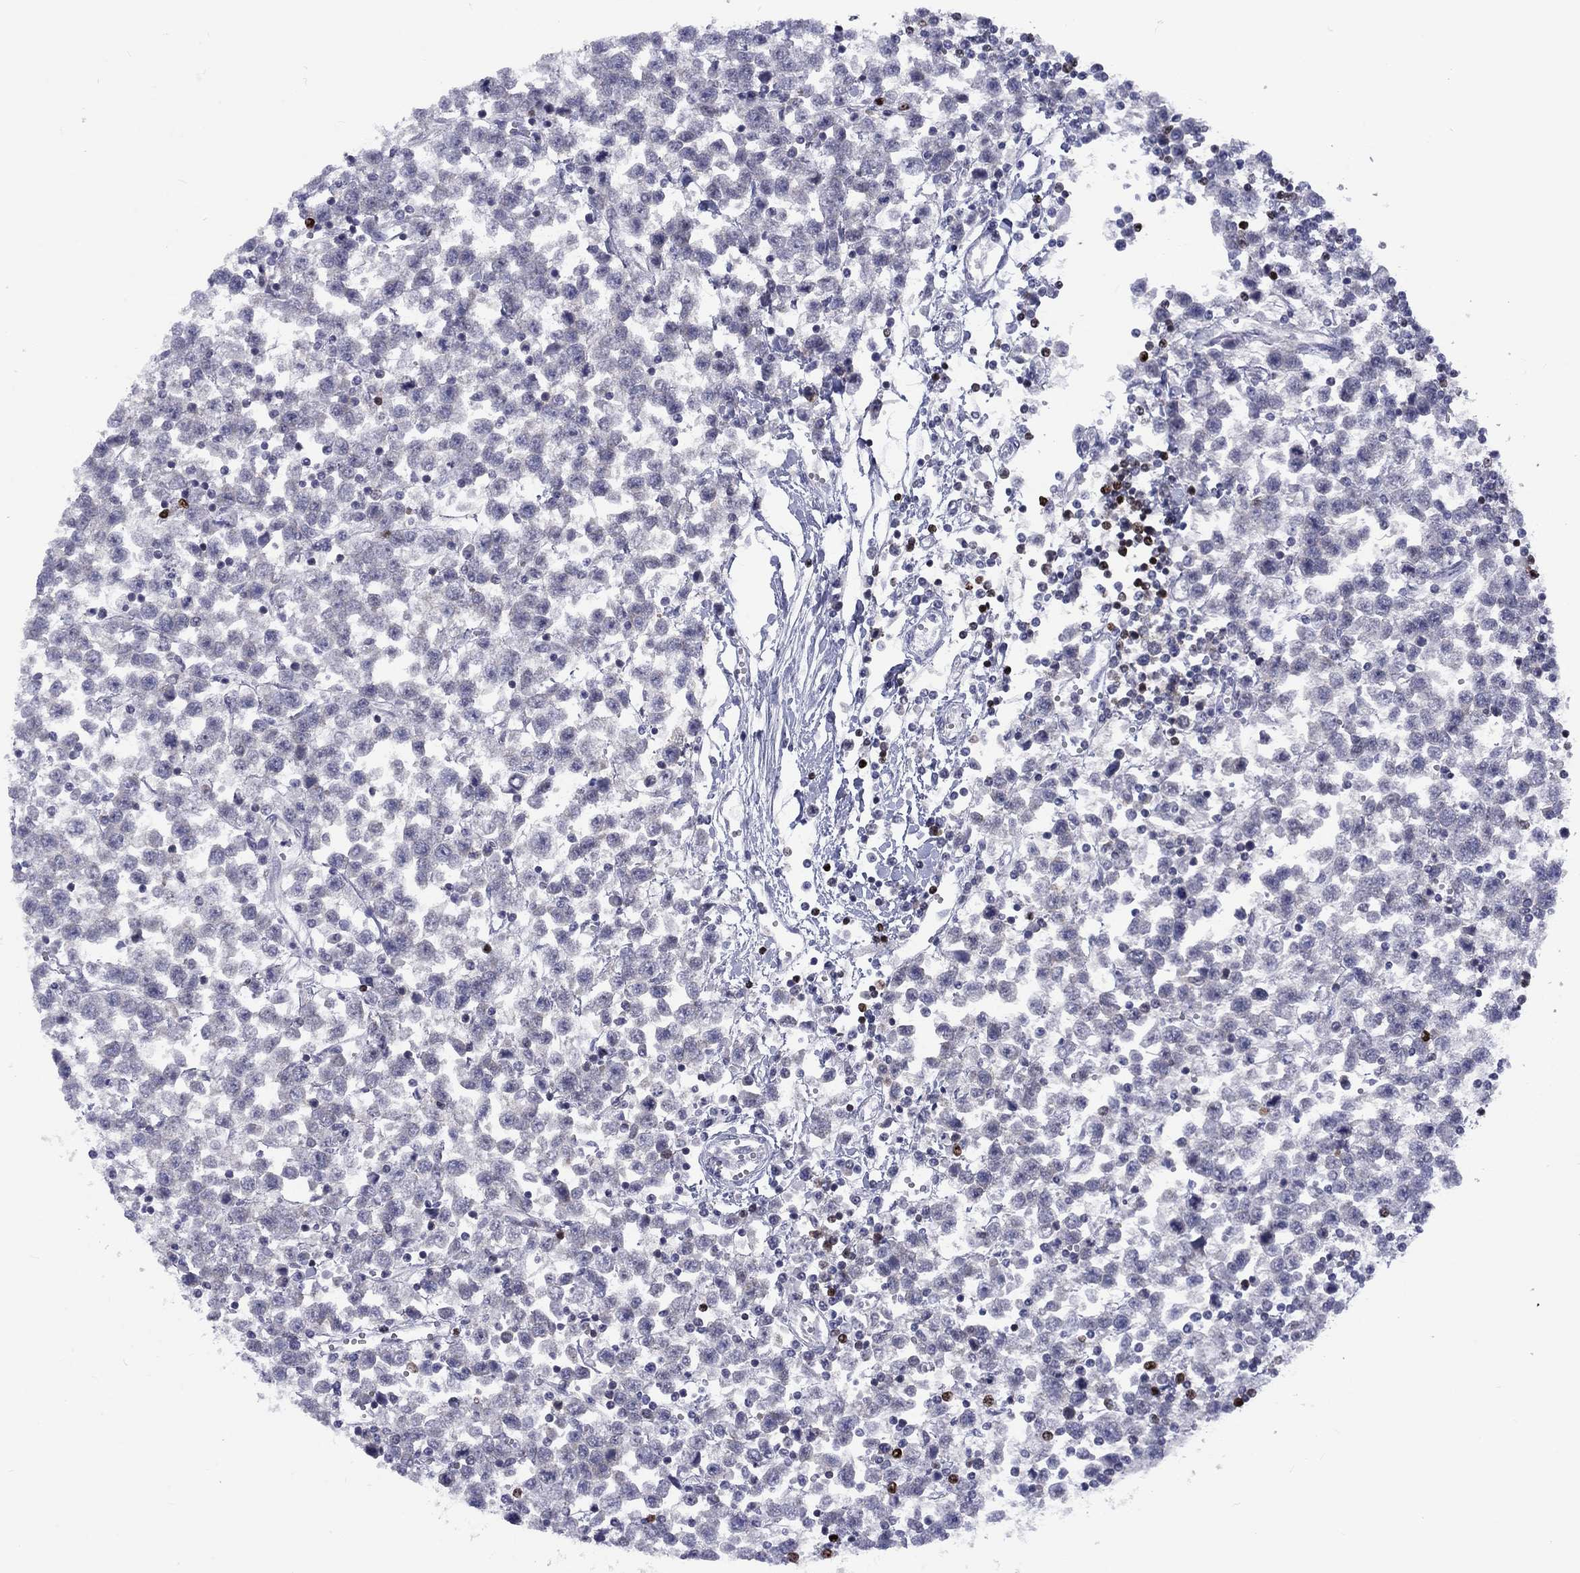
{"staining": {"intensity": "negative", "quantity": "none", "location": "none"}, "tissue": "testis cancer", "cell_type": "Tumor cells", "image_type": "cancer", "snomed": [{"axis": "morphology", "description": "Seminoma, NOS"}, {"axis": "topography", "description": "Testis"}], "caption": "IHC image of neoplastic tissue: testis cancer stained with DAB (3,3'-diaminobenzidine) exhibits no significant protein expression in tumor cells.", "gene": "CACNA1A", "patient": {"sex": "male", "age": 34}}